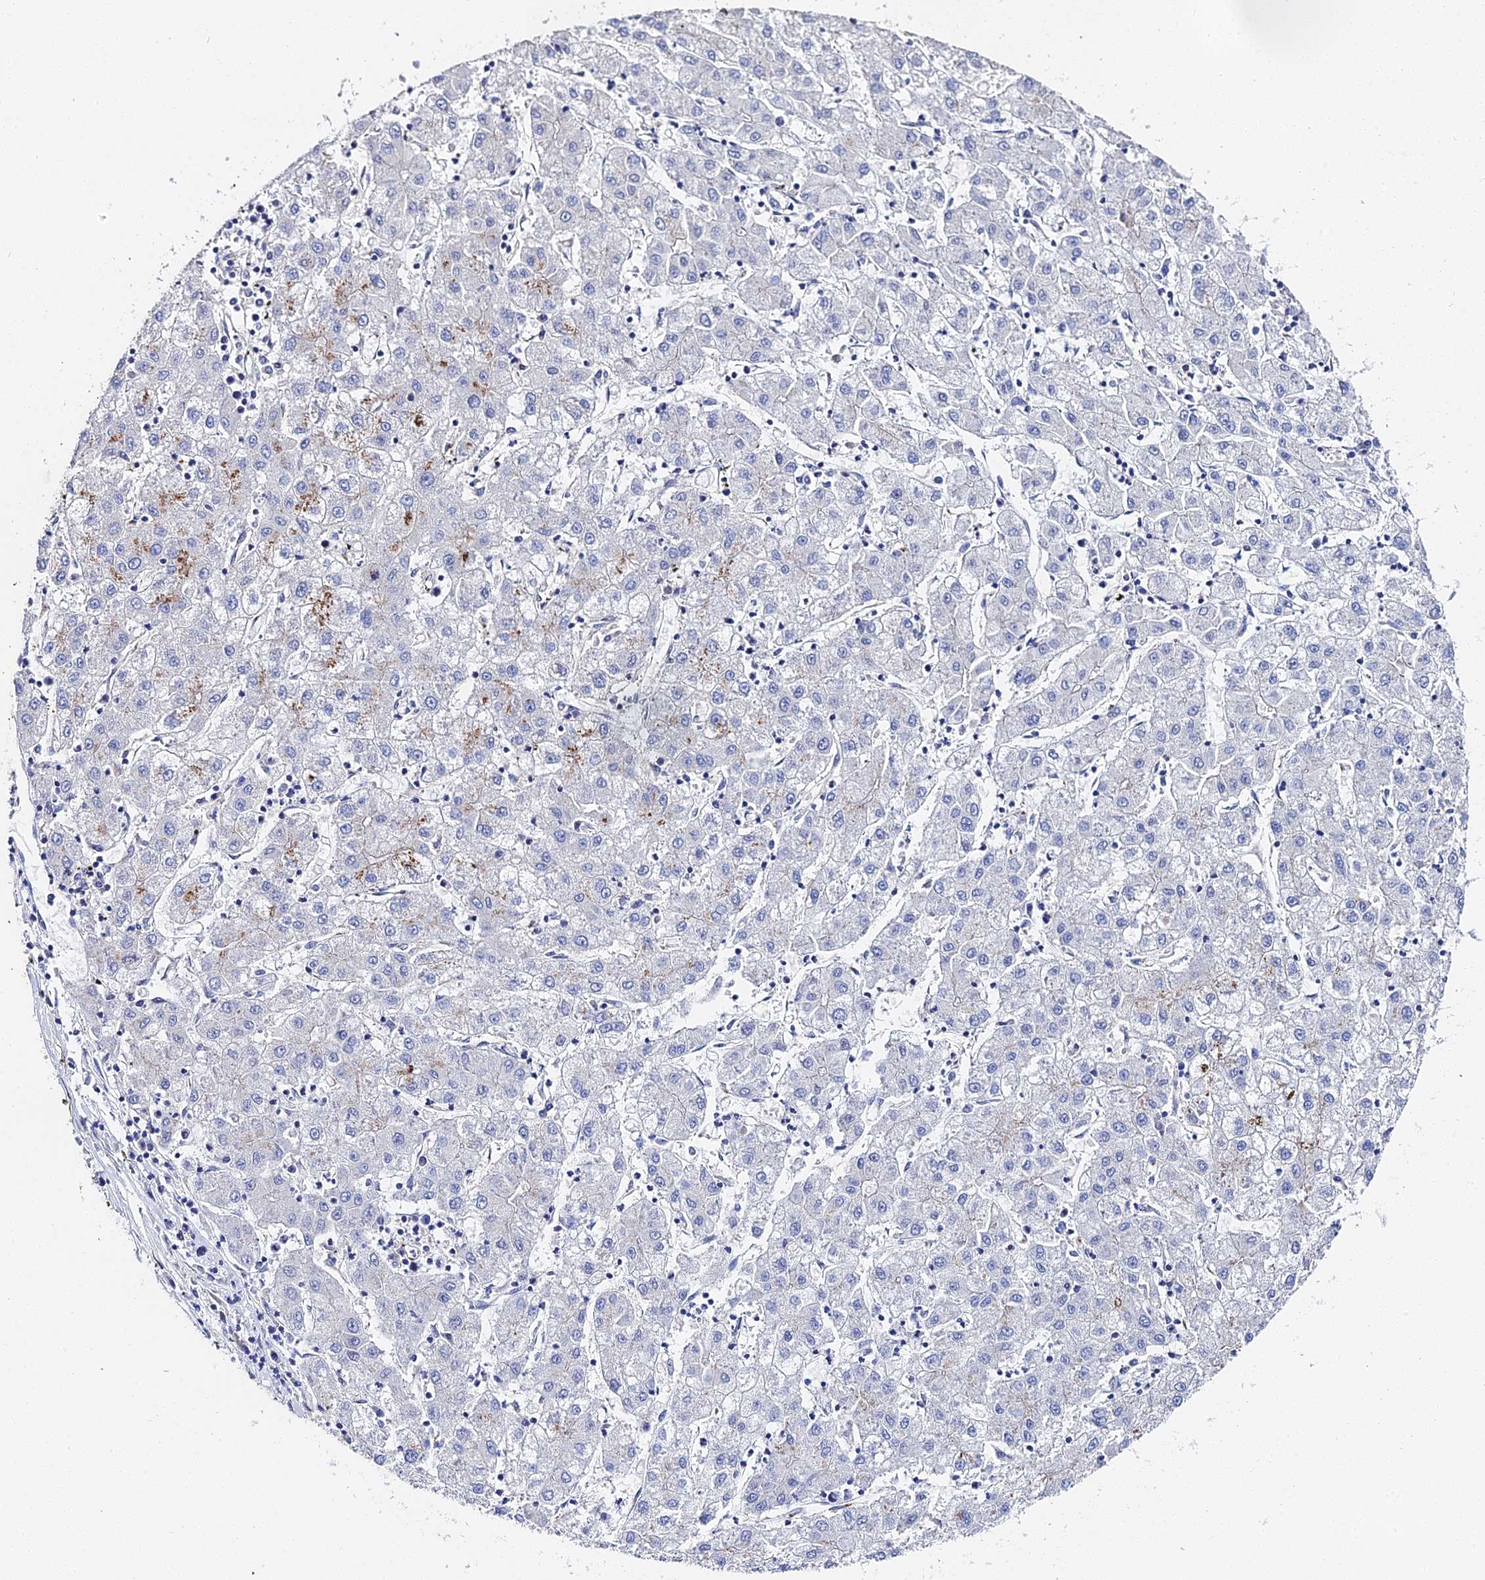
{"staining": {"intensity": "moderate", "quantity": "<25%", "location": "cytoplasmic/membranous"}, "tissue": "liver cancer", "cell_type": "Tumor cells", "image_type": "cancer", "snomed": [{"axis": "morphology", "description": "Carcinoma, Hepatocellular, NOS"}, {"axis": "topography", "description": "Liver"}], "caption": "Protein expression analysis of human liver hepatocellular carcinoma reveals moderate cytoplasmic/membranous positivity in approximately <25% of tumor cells.", "gene": "ENSG00000268674", "patient": {"sex": "male", "age": 72}}